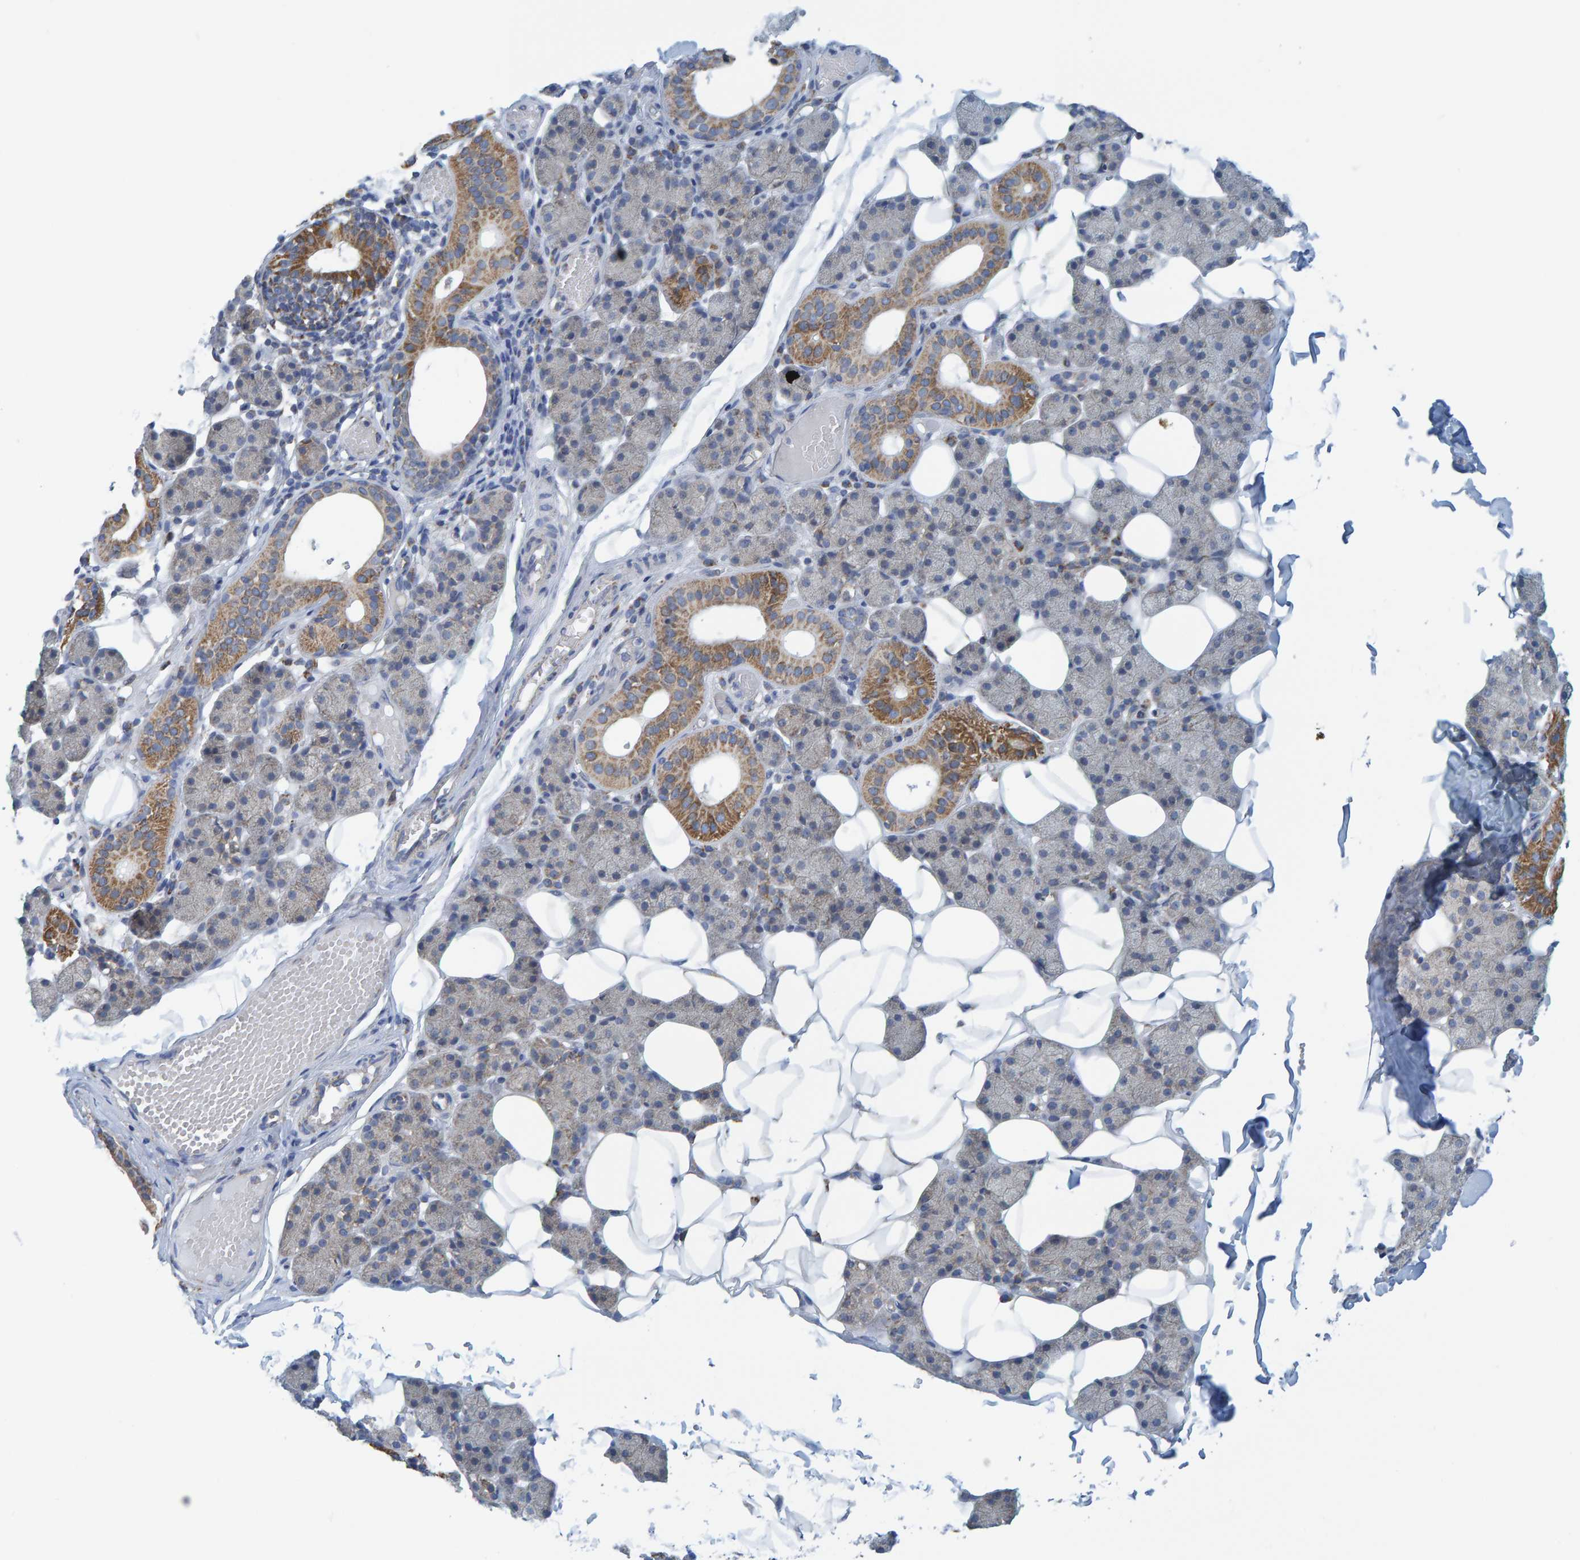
{"staining": {"intensity": "moderate", "quantity": "<25%", "location": "cytoplasmic/membranous"}, "tissue": "salivary gland", "cell_type": "Glandular cells", "image_type": "normal", "snomed": [{"axis": "morphology", "description": "Normal tissue, NOS"}, {"axis": "topography", "description": "Salivary gland"}], "caption": "Protein staining by IHC reveals moderate cytoplasmic/membranous positivity in about <25% of glandular cells in normal salivary gland. The staining was performed using DAB (3,3'-diaminobenzidine) to visualize the protein expression in brown, while the nuclei were stained in blue with hematoxylin (Magnification: 20x).", "gene": "MRPS7", "patient": {"sex": "female", "age": 33}}